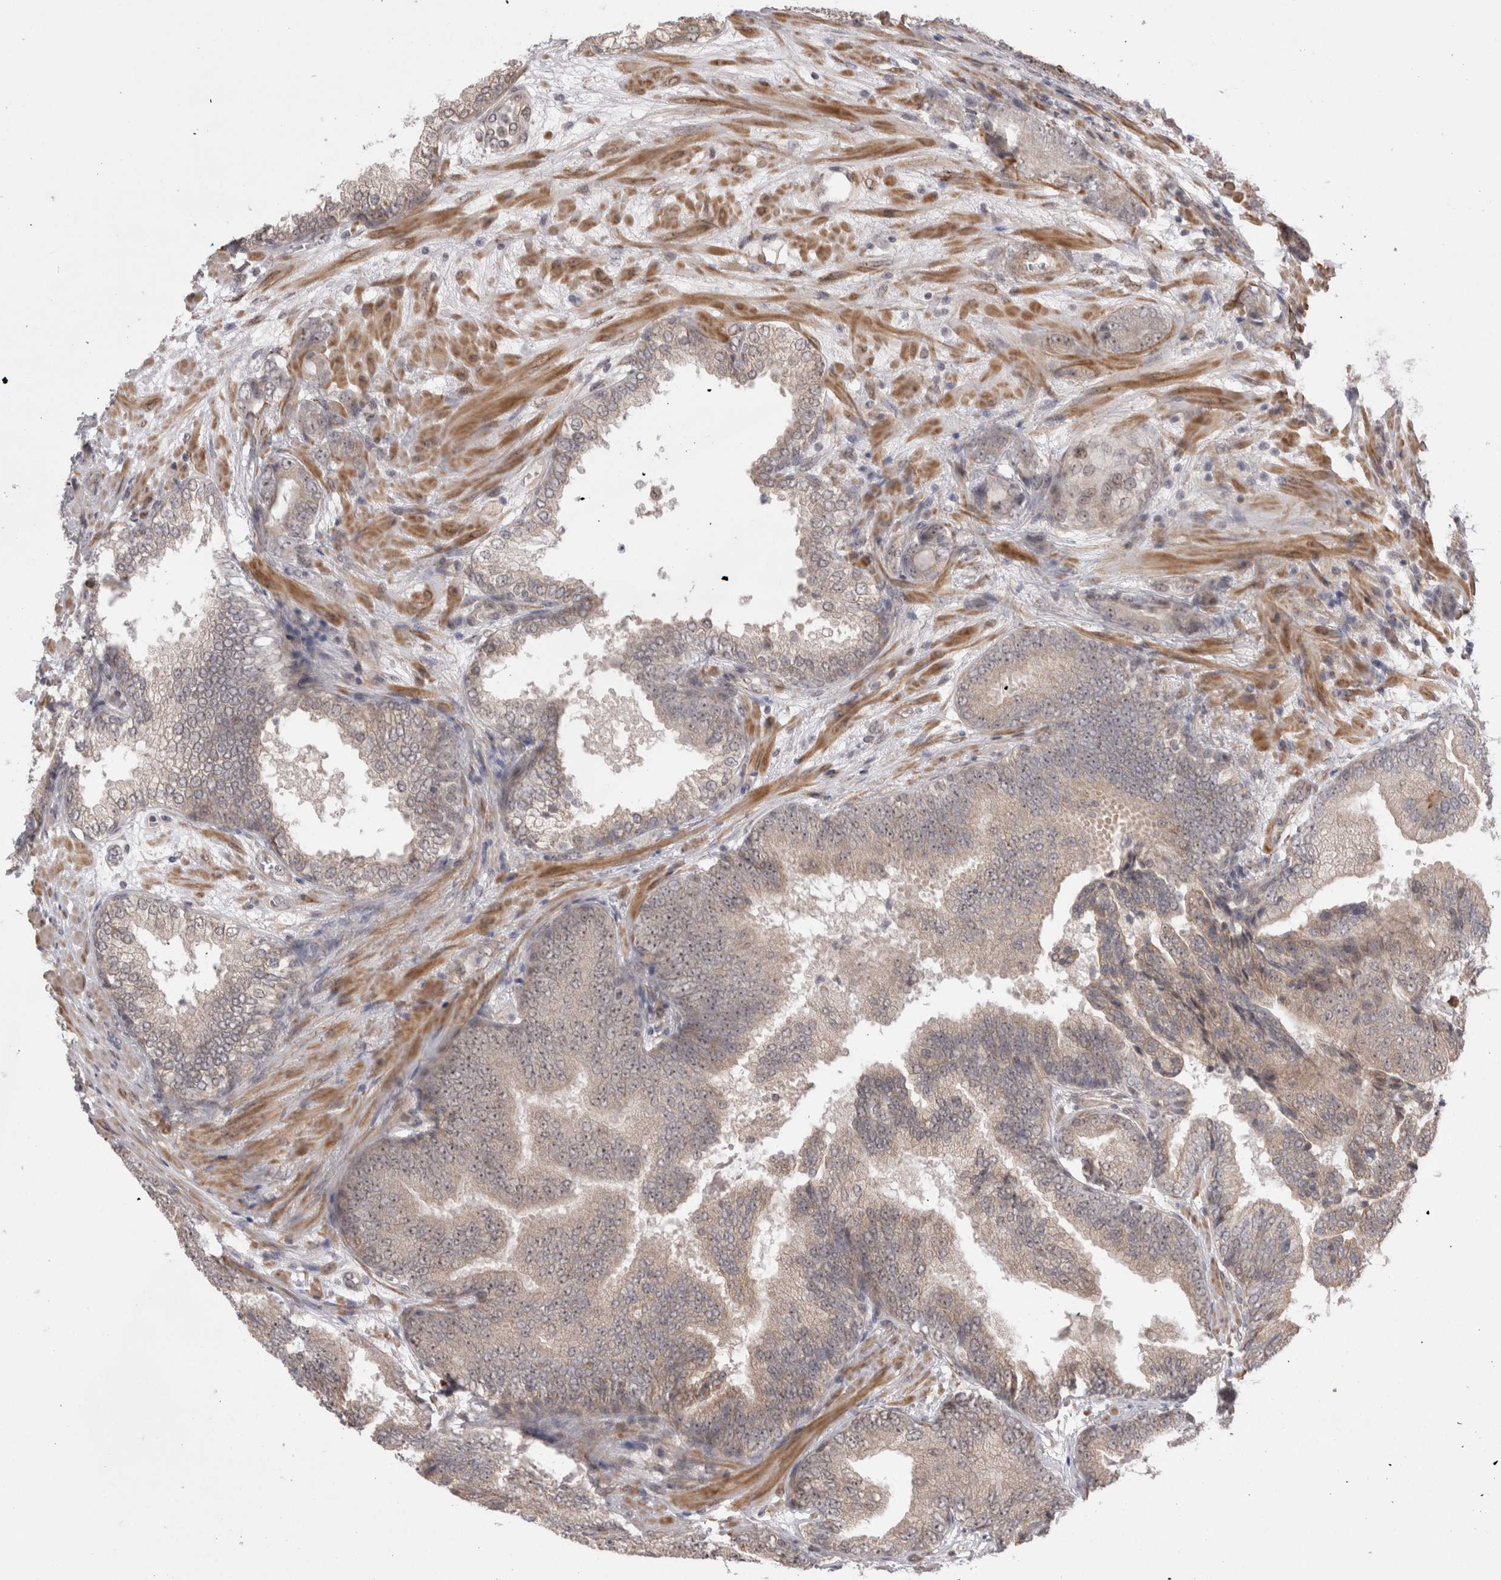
{"staining": {"intensity": "weak", "quantity": ">75%", "location": "cytoplasmic/membranous,nuclear"}, "tissue": "prostate cancer", "cell_type": "Tumor cells", "image_type": "cancer", "snomed": [{"axis": "morphology", "description": "Adenocarcinoma, High grade"}, {"axis": "topography", "description": "Prostate"}], "caption": "Tumor cells demonstrate low levels of weak cytoplasmic/membranous and nuclear positivity in about >75% of cells in adenocarcinoma (high-grade) (prostate). (DAB IHC, brown staining for protein, blue staining for nuclei).", "gene": "EXOSC4", "patient": {"sex": "male", "age": 55}}